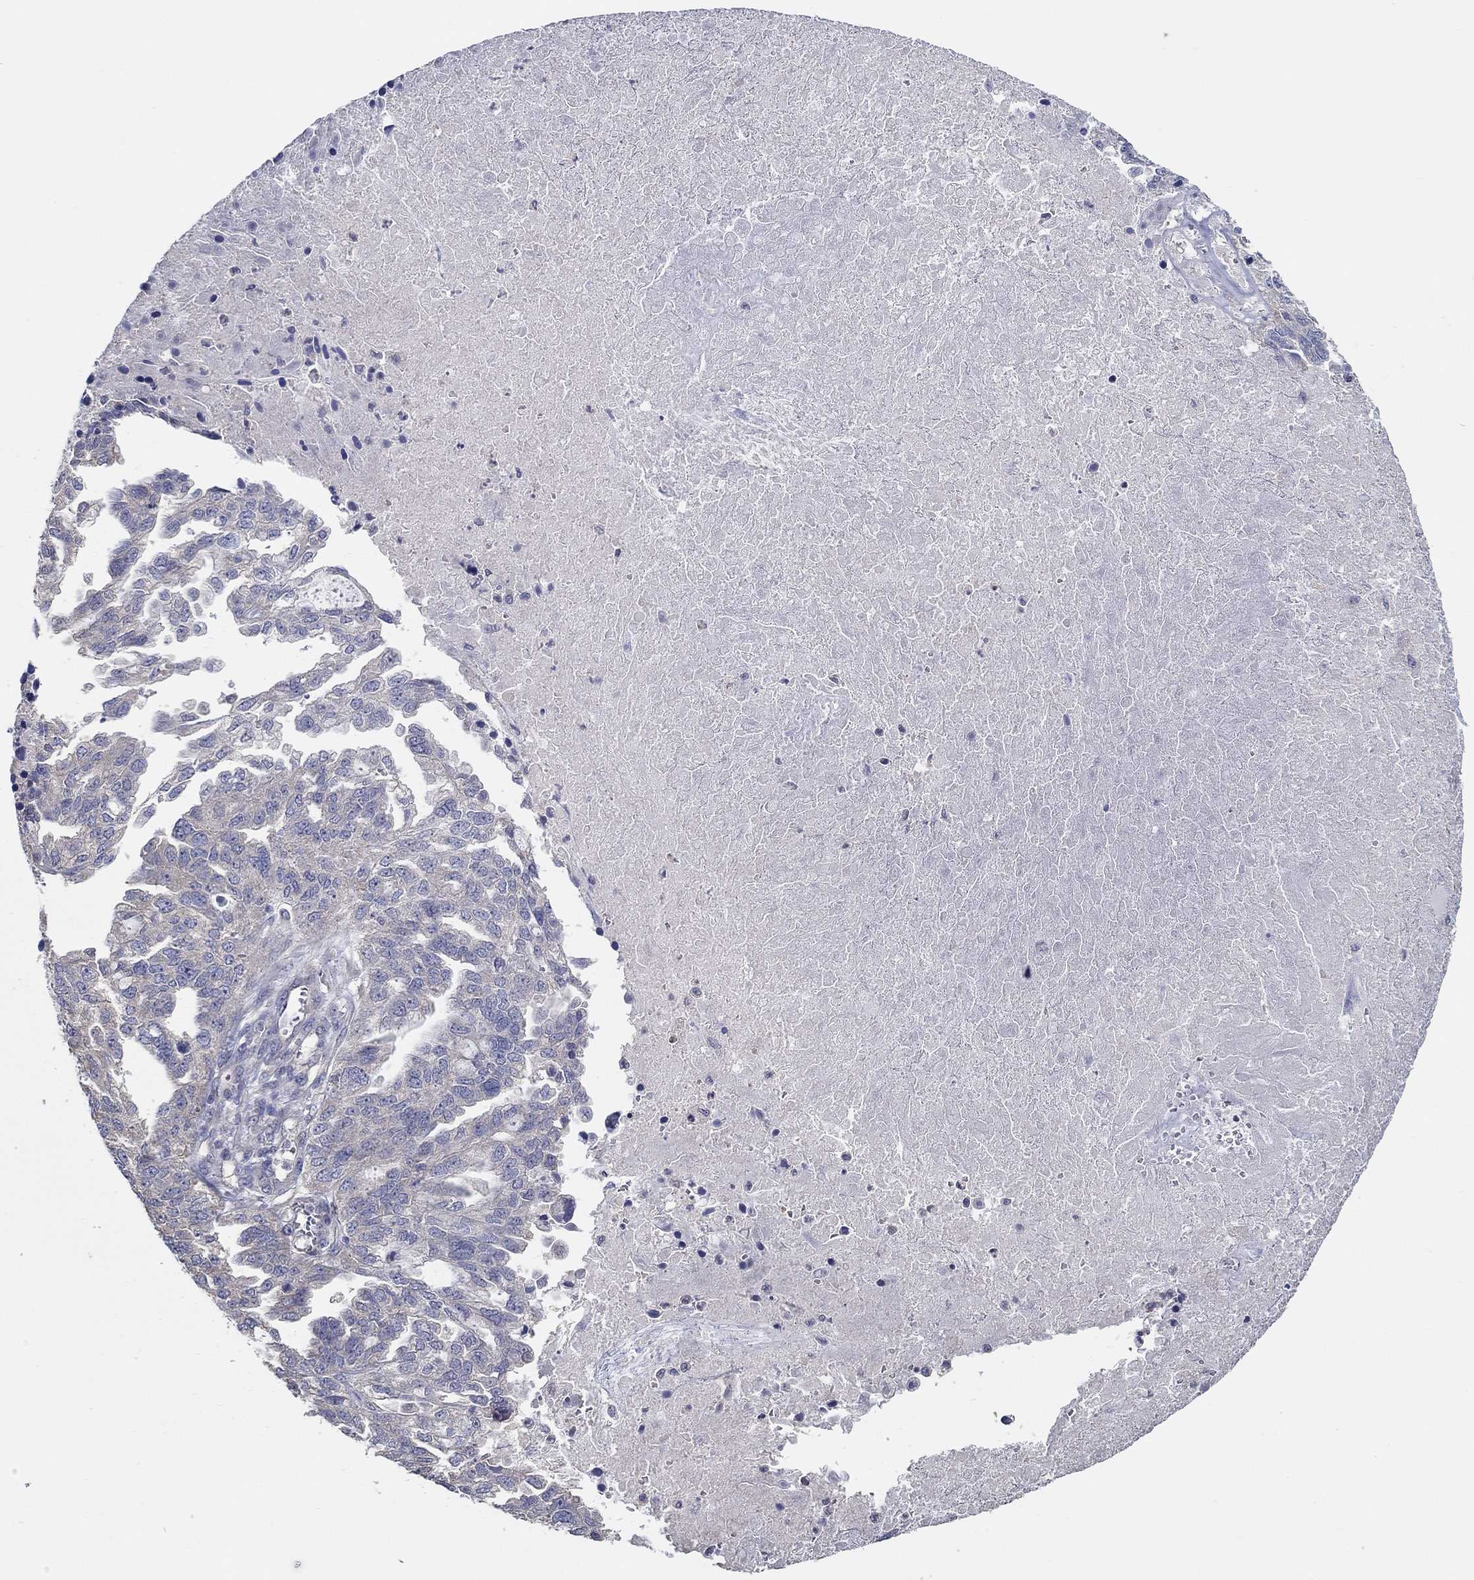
{"staining": {"intensity": "negative", "quantity": "none", "location": "none"}, "tissue": "ovarian cancer", "cell_type": "Tumor cells", "image_type": "cancer", "snomed": [{"axis": "morphology", "description": "Cystadenocarcinoma, serous, NOS"}, {"axis": "topography", "description": "Ovary"}], "caption": "Immunohistochemistry (IHC) of human ovarian serous cystadenocarcinoma shows no positivity in tumor cells. (Brightfield microscopy of DAB immunohistochemistry at high magnification).", "gene": "DOCK3", "patient": {"sex": "female", "age": 51}}